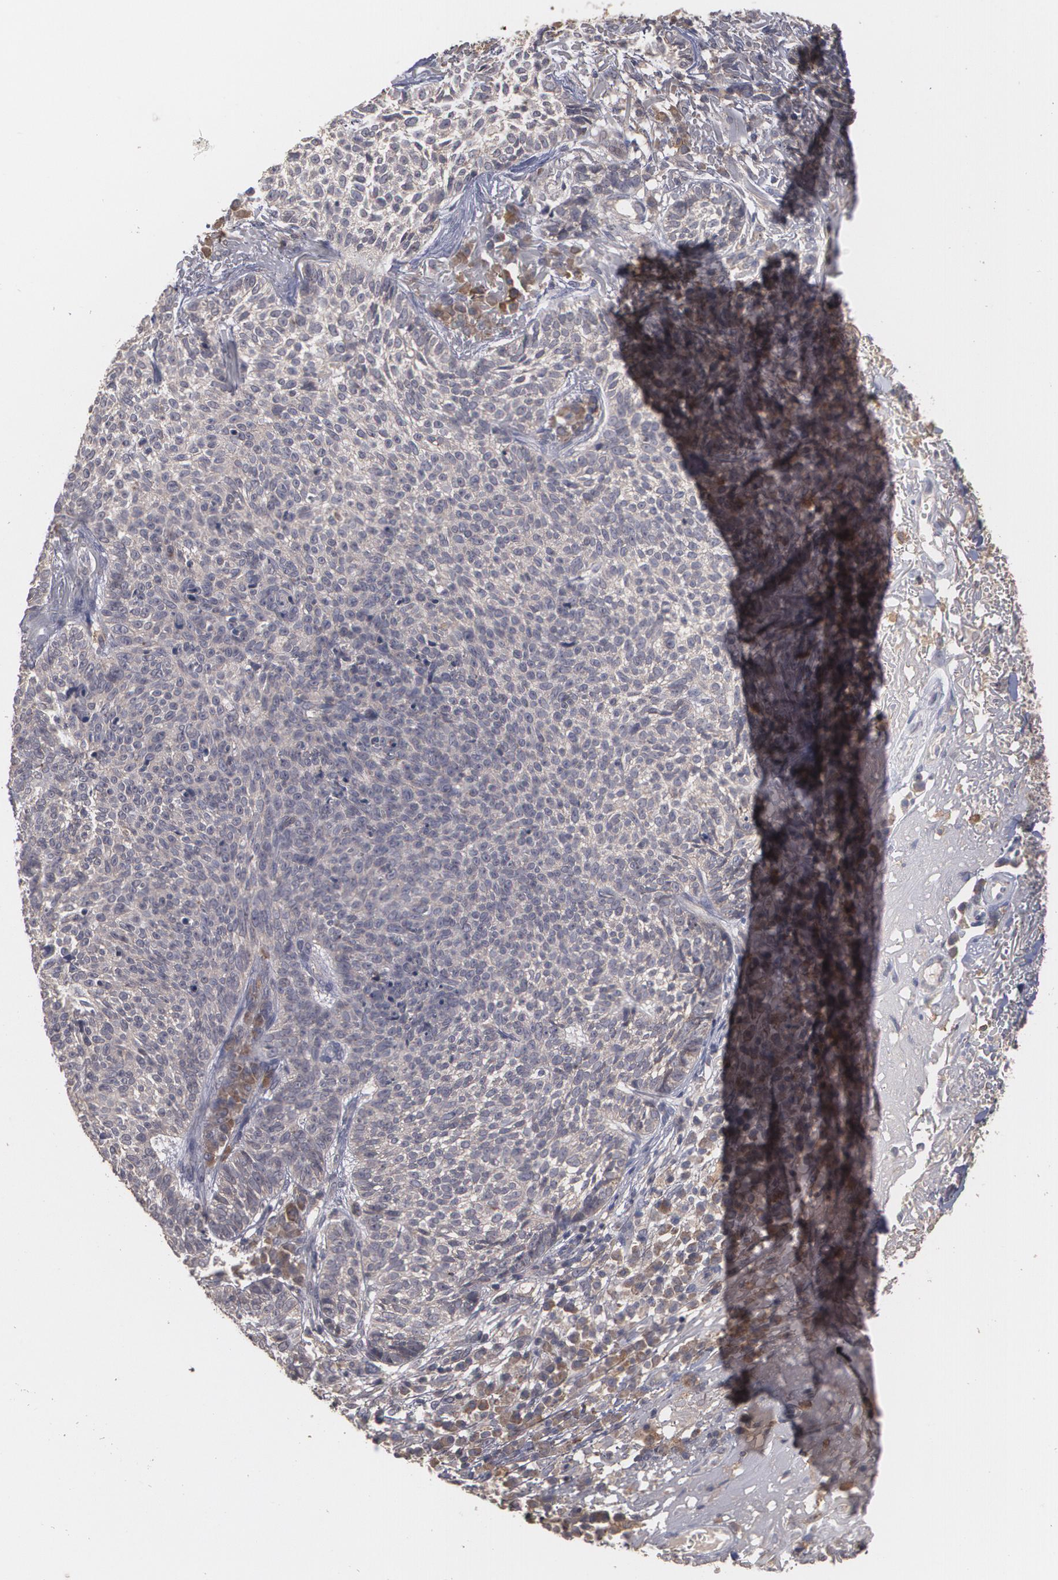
{"staining": {"intensity": "weak", "quantity": ">75%", "location": "cytoplasmic/membranous"}, "tissue": "skin cancer", "cell_type": "Tumor cells", "image_type": "cancer", "snomed": [{"axis": "morphology", "description": "Basal cell carcinoma"}, {"axis": "topography", "description": "Skin"}], "caption": "High-magnification brightfield microscopy of skin basal cell carcinoma stained with DAB (brown) and counterstained with hematoxylin (blue). tumor cells exhibit weak cytoplasmic/membranous staining is identified in approximately>75% of cells.", "gene": "ARF6", "patient": {"sex": "female", "age": 89}}